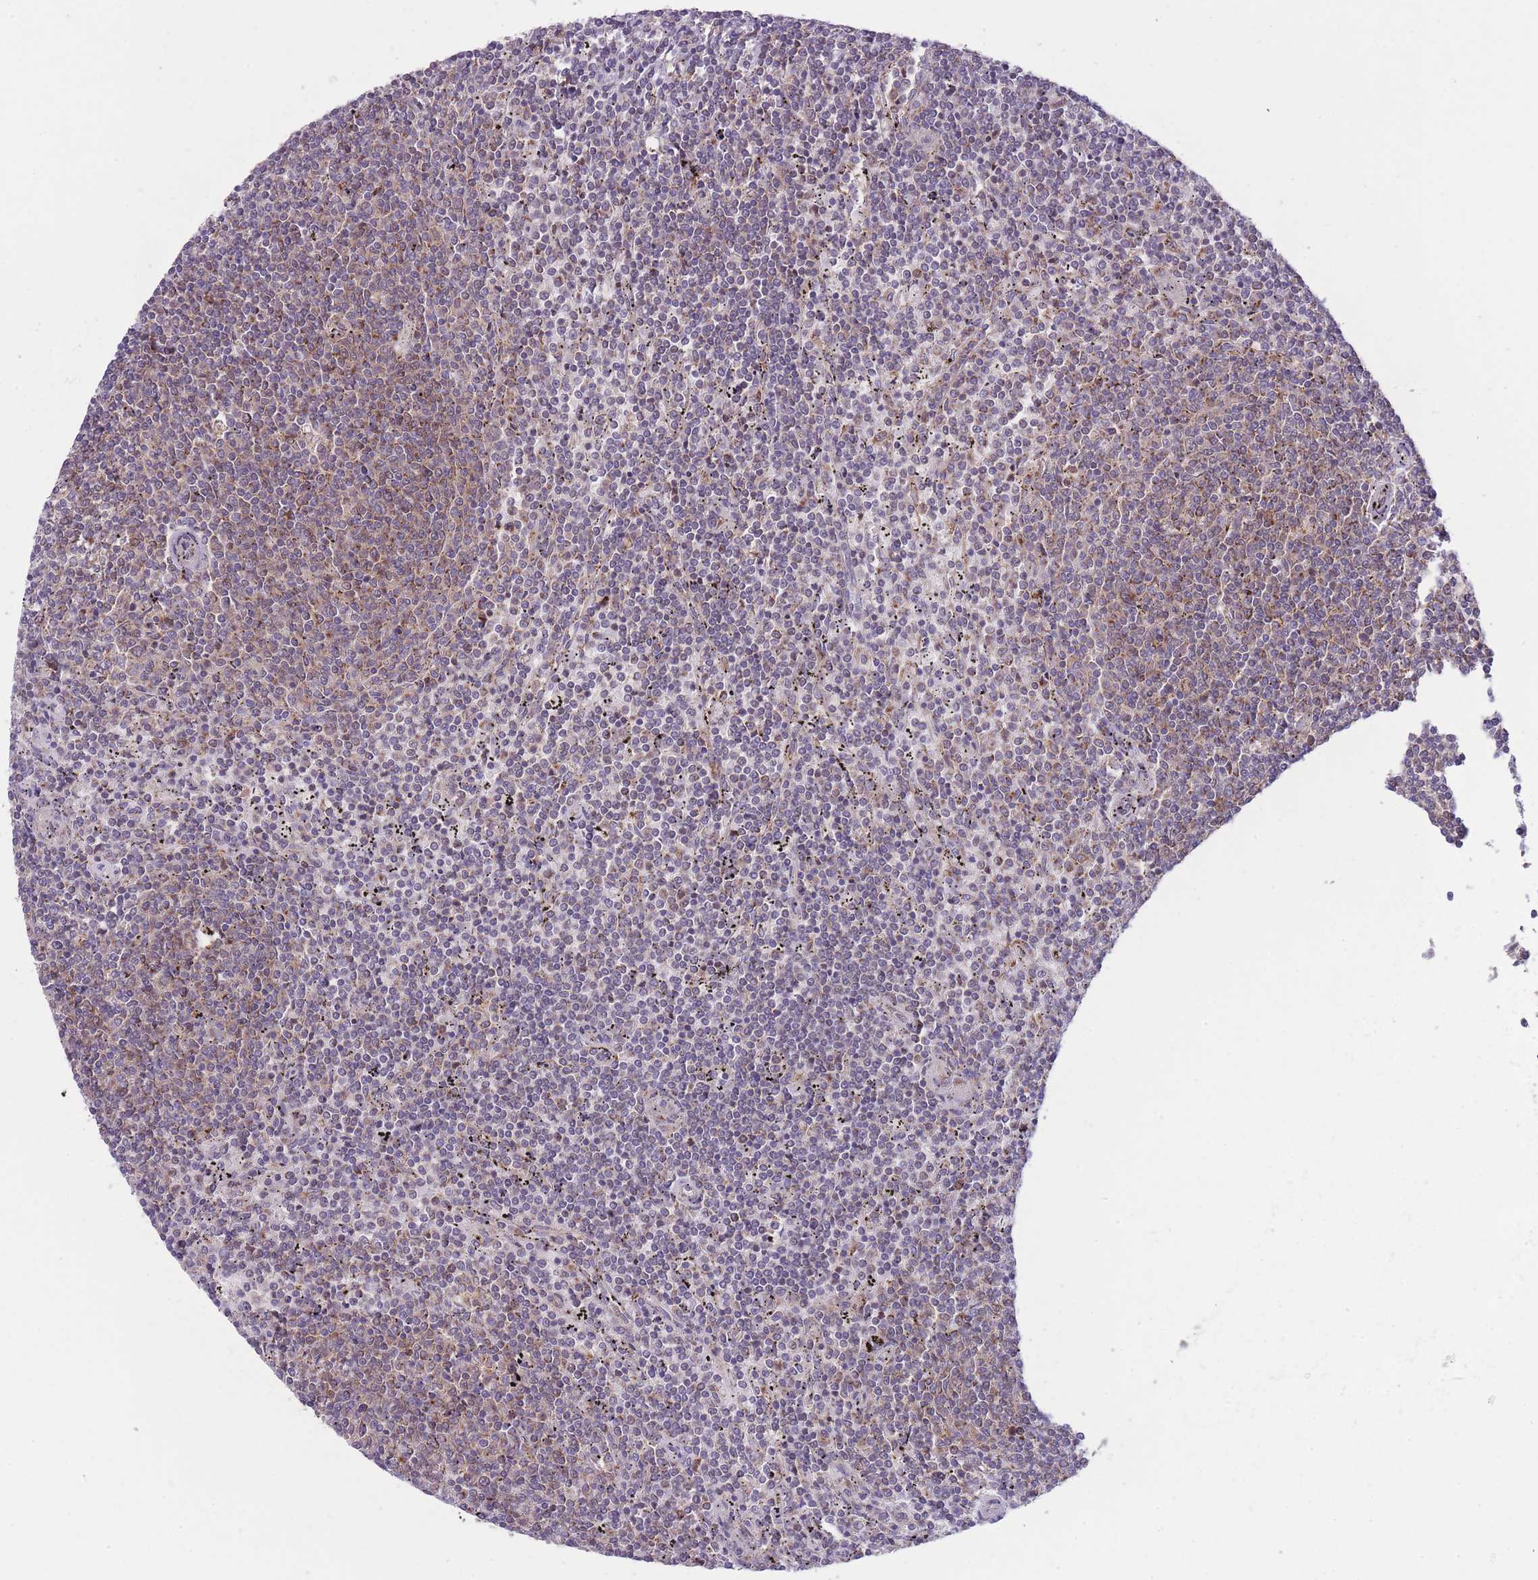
{"staining": {"intensity": "moderate", "quantity": "<25%", "location": "cytoplasmic/membranous"}, "tissue": "lymphoma", "cell_type": "Tumor cells", "image_type": "cancer", "snomed": [{"axis": "morphology", "description": "Malignant lymphoma, non-Hodgkin's type, Low grade"}, {"axis": "topography", "description": "Spleen"}], "caption": "Immunohistochemical staining of human lymphoma demonstrates moderate cytoplasmic/membranous protein positivity in approximately <25% of tumor cells. (DAB (3,3'-diaminobenzidine) IHC, brown staining for protein, blue staining for nuclei).", "gene": "CCT6B", "patient": {"sex": "female", "age": 50}}